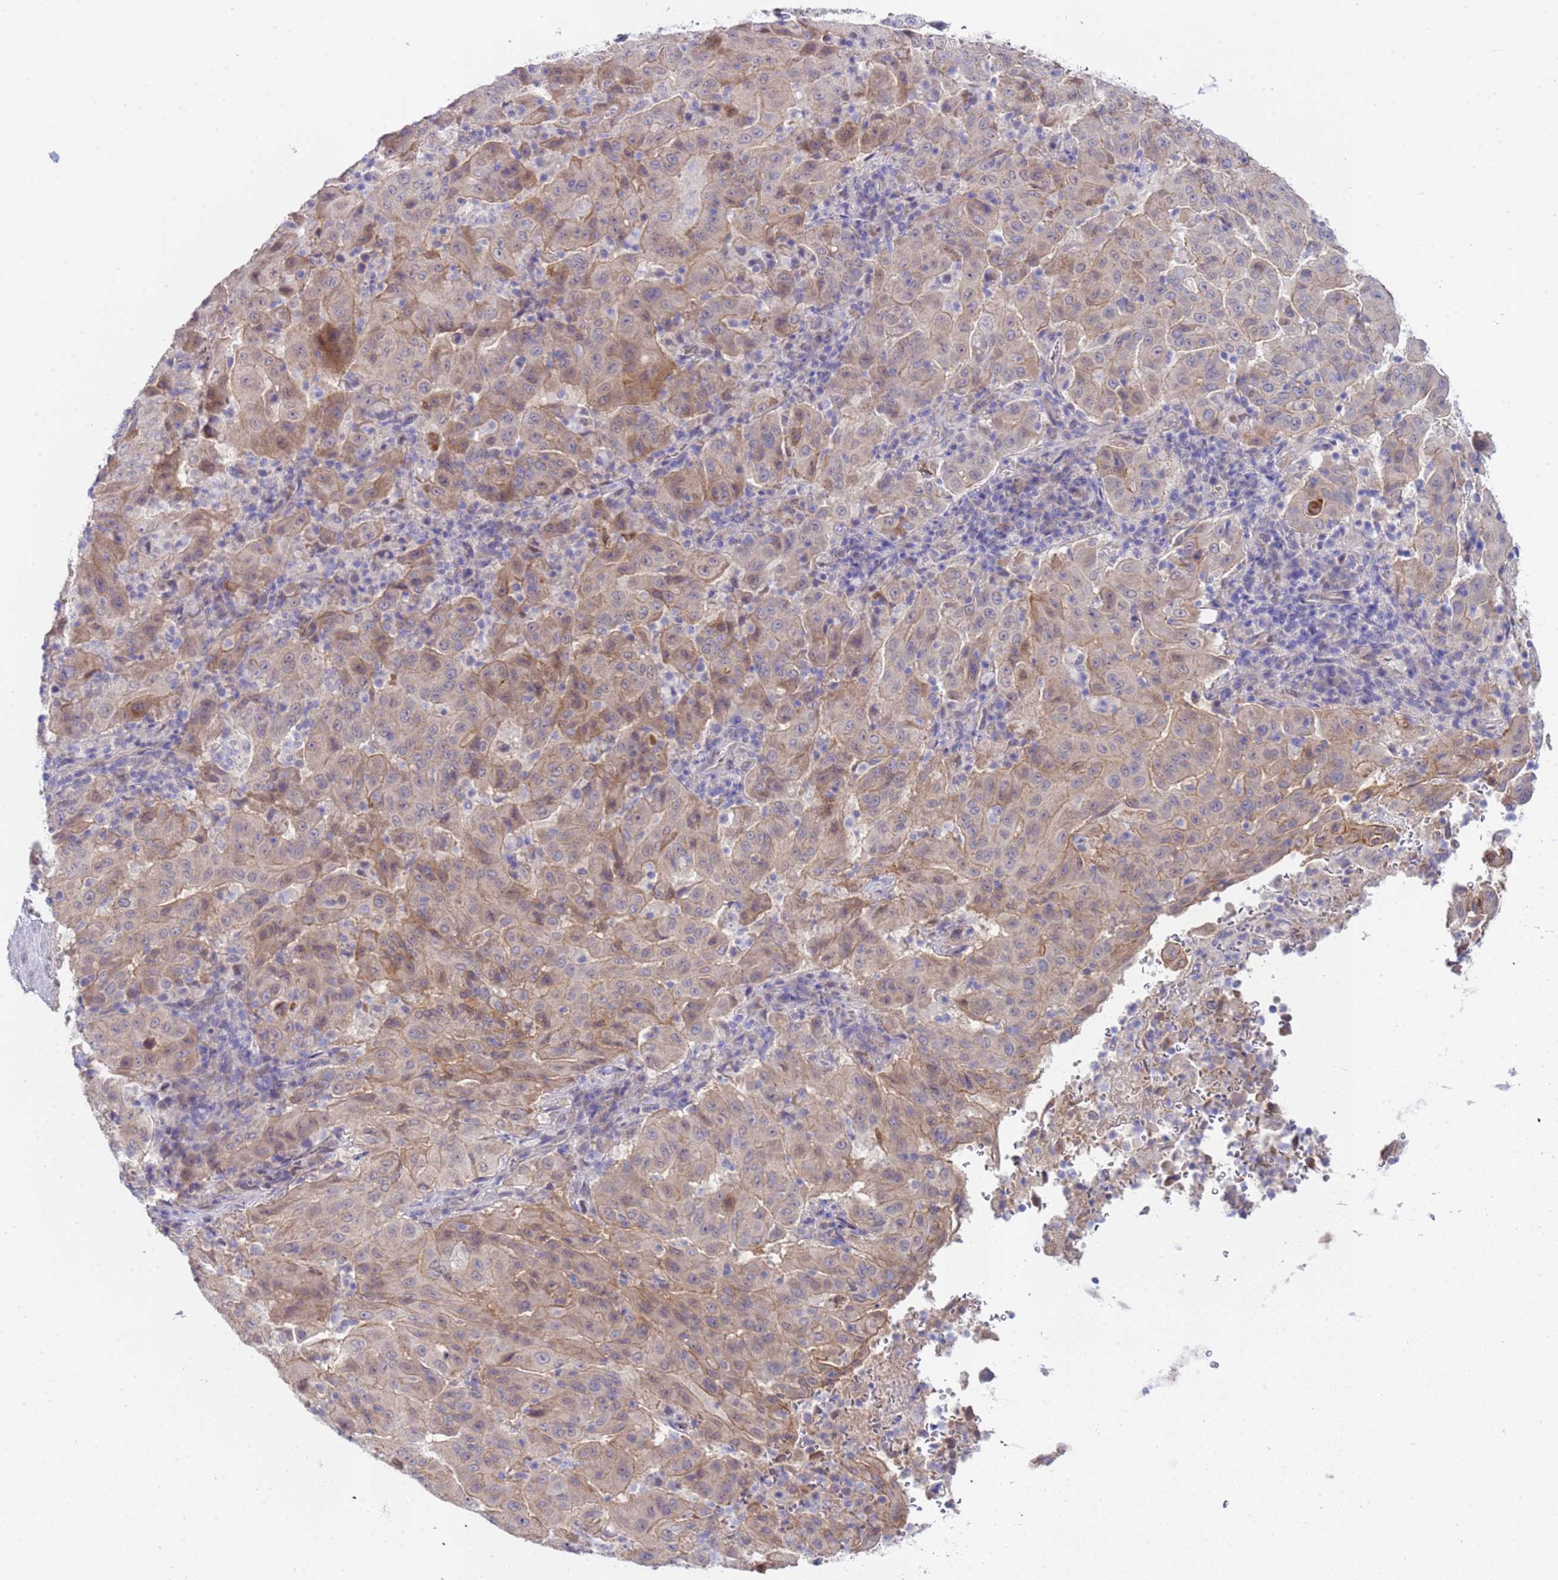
{"staining": {"intensity": "weak", "quantity": "25%-75%", "location": "cytoplasmic/membranous"}, "tissue": "pancreatic cancer", "cell_type": "Tumor cells", "image_type": "cancer", "snomed": [{"axis": "morphology", "description": "Adenocarcinoma, NOS"}, {"axis": "topography", "description": "Pancreas"}], "caption": "An IHC micrograph of tumor tissue is shown. Protein staining in brown shows weak cytoplasmic/membranous positivity in pancreatic cancer (adenocarcinoma) within tumor cells. (DAB (3,3'-diaminobenzidine) IHC with brightfield microscopy, high magnification).", "gene": "TRMT10A", "patient": {"sex": "male", "age": 63}}